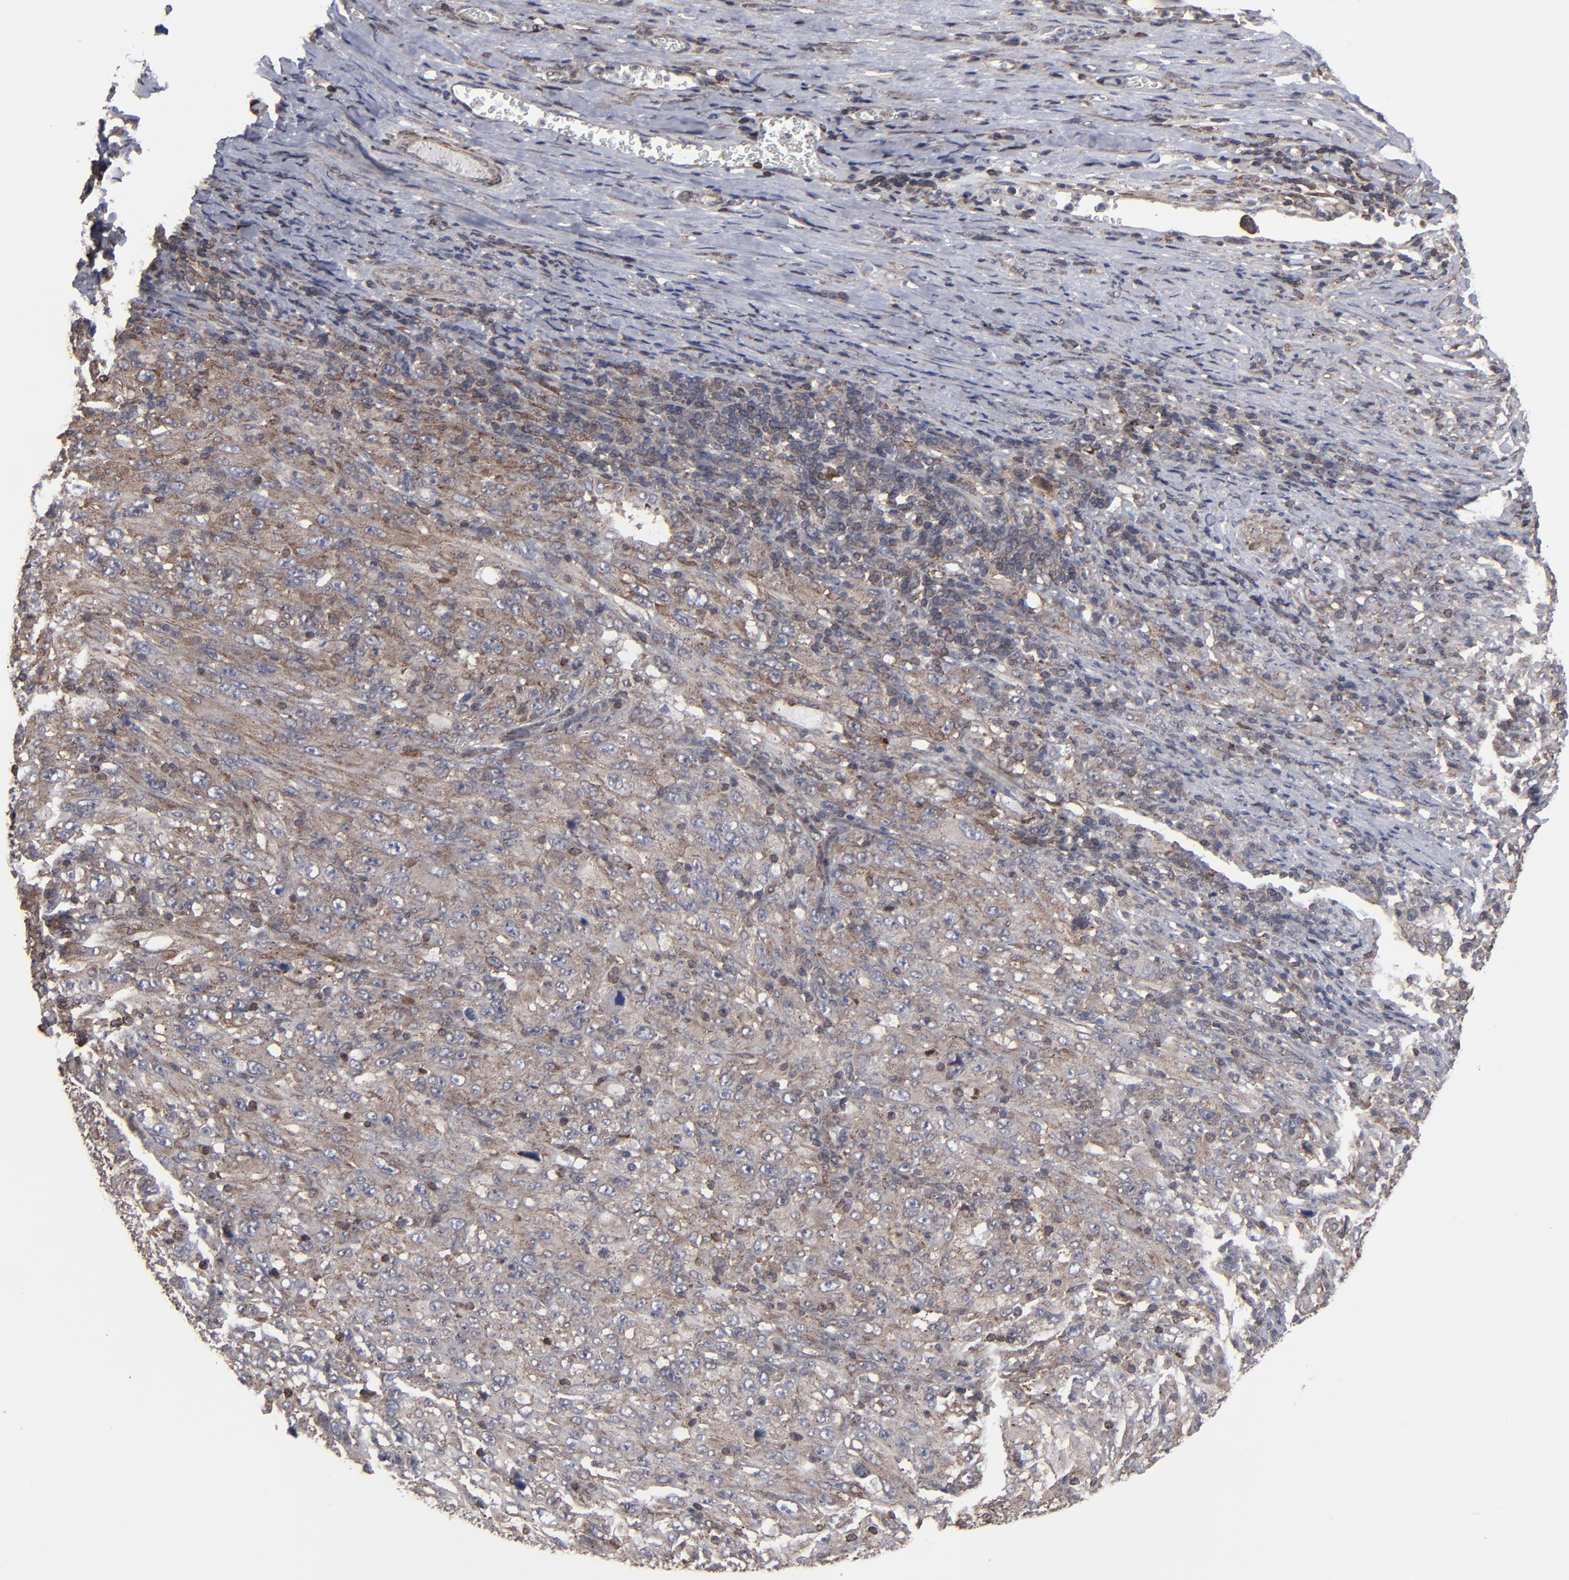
{"staining": {"intensity": "moderate", "quantity": ">75%", "location": "cytoplasmic/membranous"}, "tissue": "melanoma", "cell_type": "Tumor cells", "image_type": "cancer", "snomed": [{"axis": "morphology", "description": "Malignant melanoma, Metastatic site"}, {"axis": "topography", "description": "Skin"}], "caption": "A brown stain labels moderate cytoplasmic/membranous positivity of a protein in malignant melanoma (metastatic site) tumor cells.", "gene": "KIAA2026", "patient": {"sex": "female", "age": 56}}